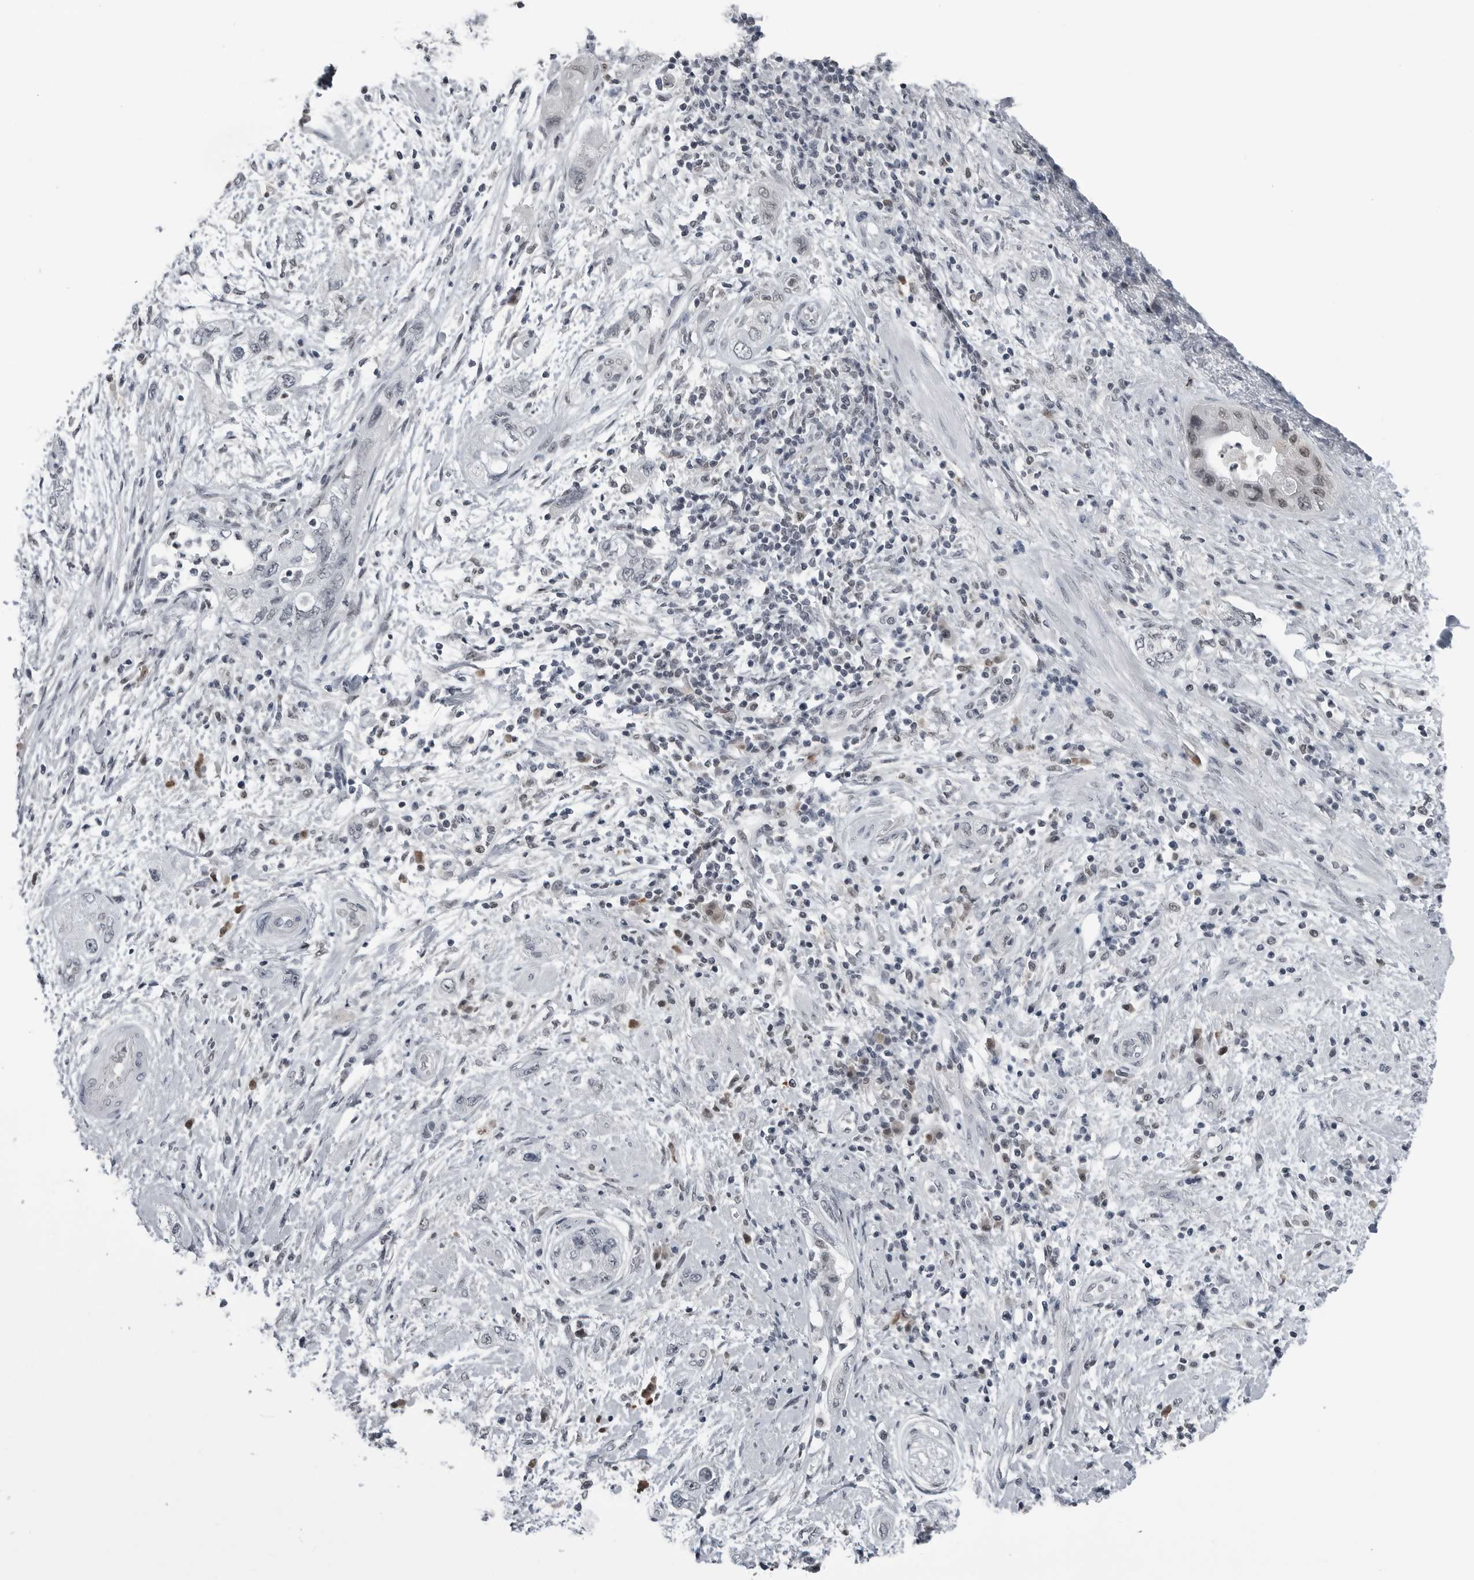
{"staining": {"intensity": "weak", "quantity": "<25%", "location": "nuclear"}, "tissue": "pancreatic cancer", "cell_type": "Tumor cells", "image_type": "cancer", "snomed": [{"axis": "morphology", "description": "Adenocarcinoma, NOS"}, {"axis": "topography", "description": "Pancreas"}], "caption": "IHC of human adenocarcinoma (pancreatic) exhibits no expression in tumor cells.", "gene": "AKR1A1", "patient": {"sex": "female", "age": 73}}